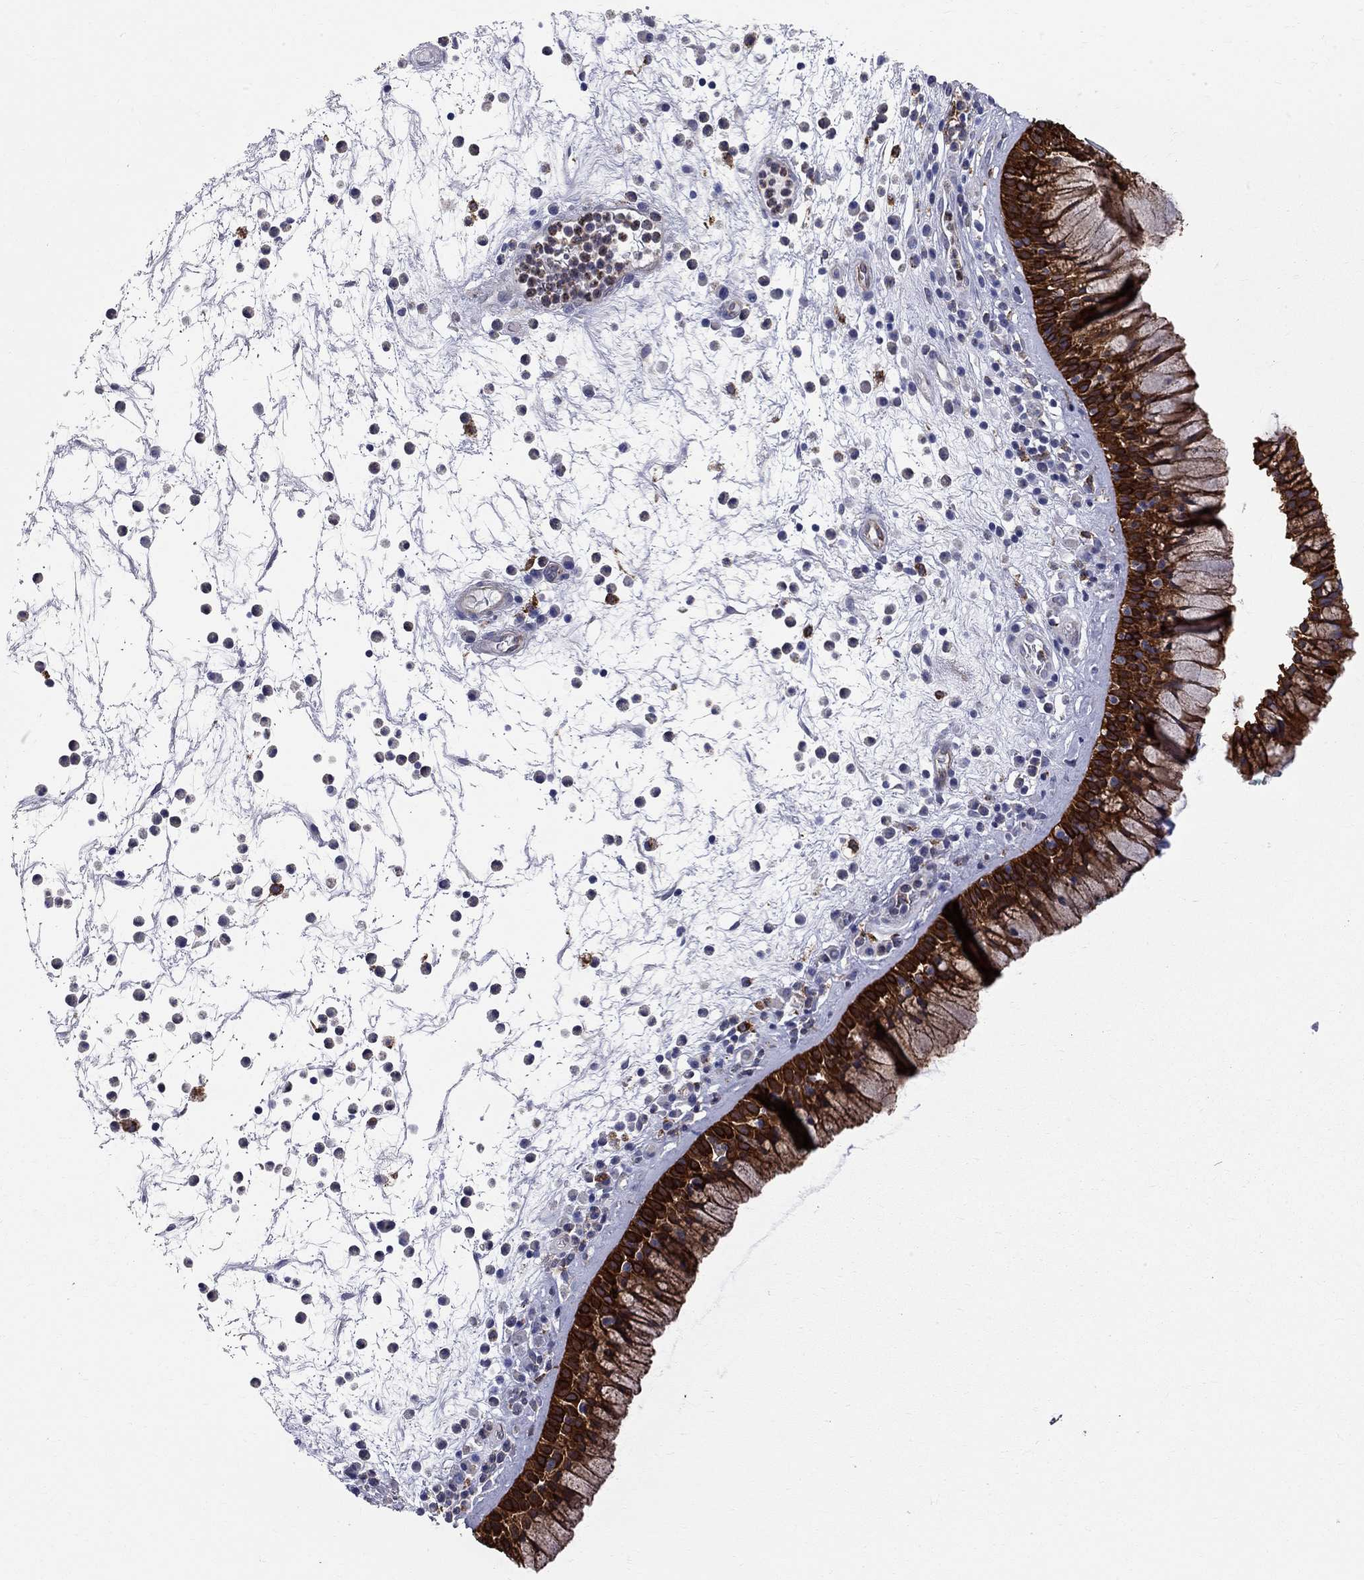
{"staining": {"intensity": "strong", "quantity": ">75%", "location": "cytoplasmic/membranous"}, "tissue": "nasopharynx", "cell_type": "Respiratory epithelial cells", "image_type": "normal", "snomed": [{"axis": "morphology", "description": "Normal tissue, NOS"}, {"axis": "topography", "description": "Nasopharynx"}], "caption": "DAB (3,3'-diaminobenzidine) immunohistochemical staining of normal human nasopharynx exhibits strong cytoplasmic/membranous protein staining in about >75% of respiratory epithelial cells.", "gene": "ACSL1", "patient": {"sex": "male", "age": 77}}